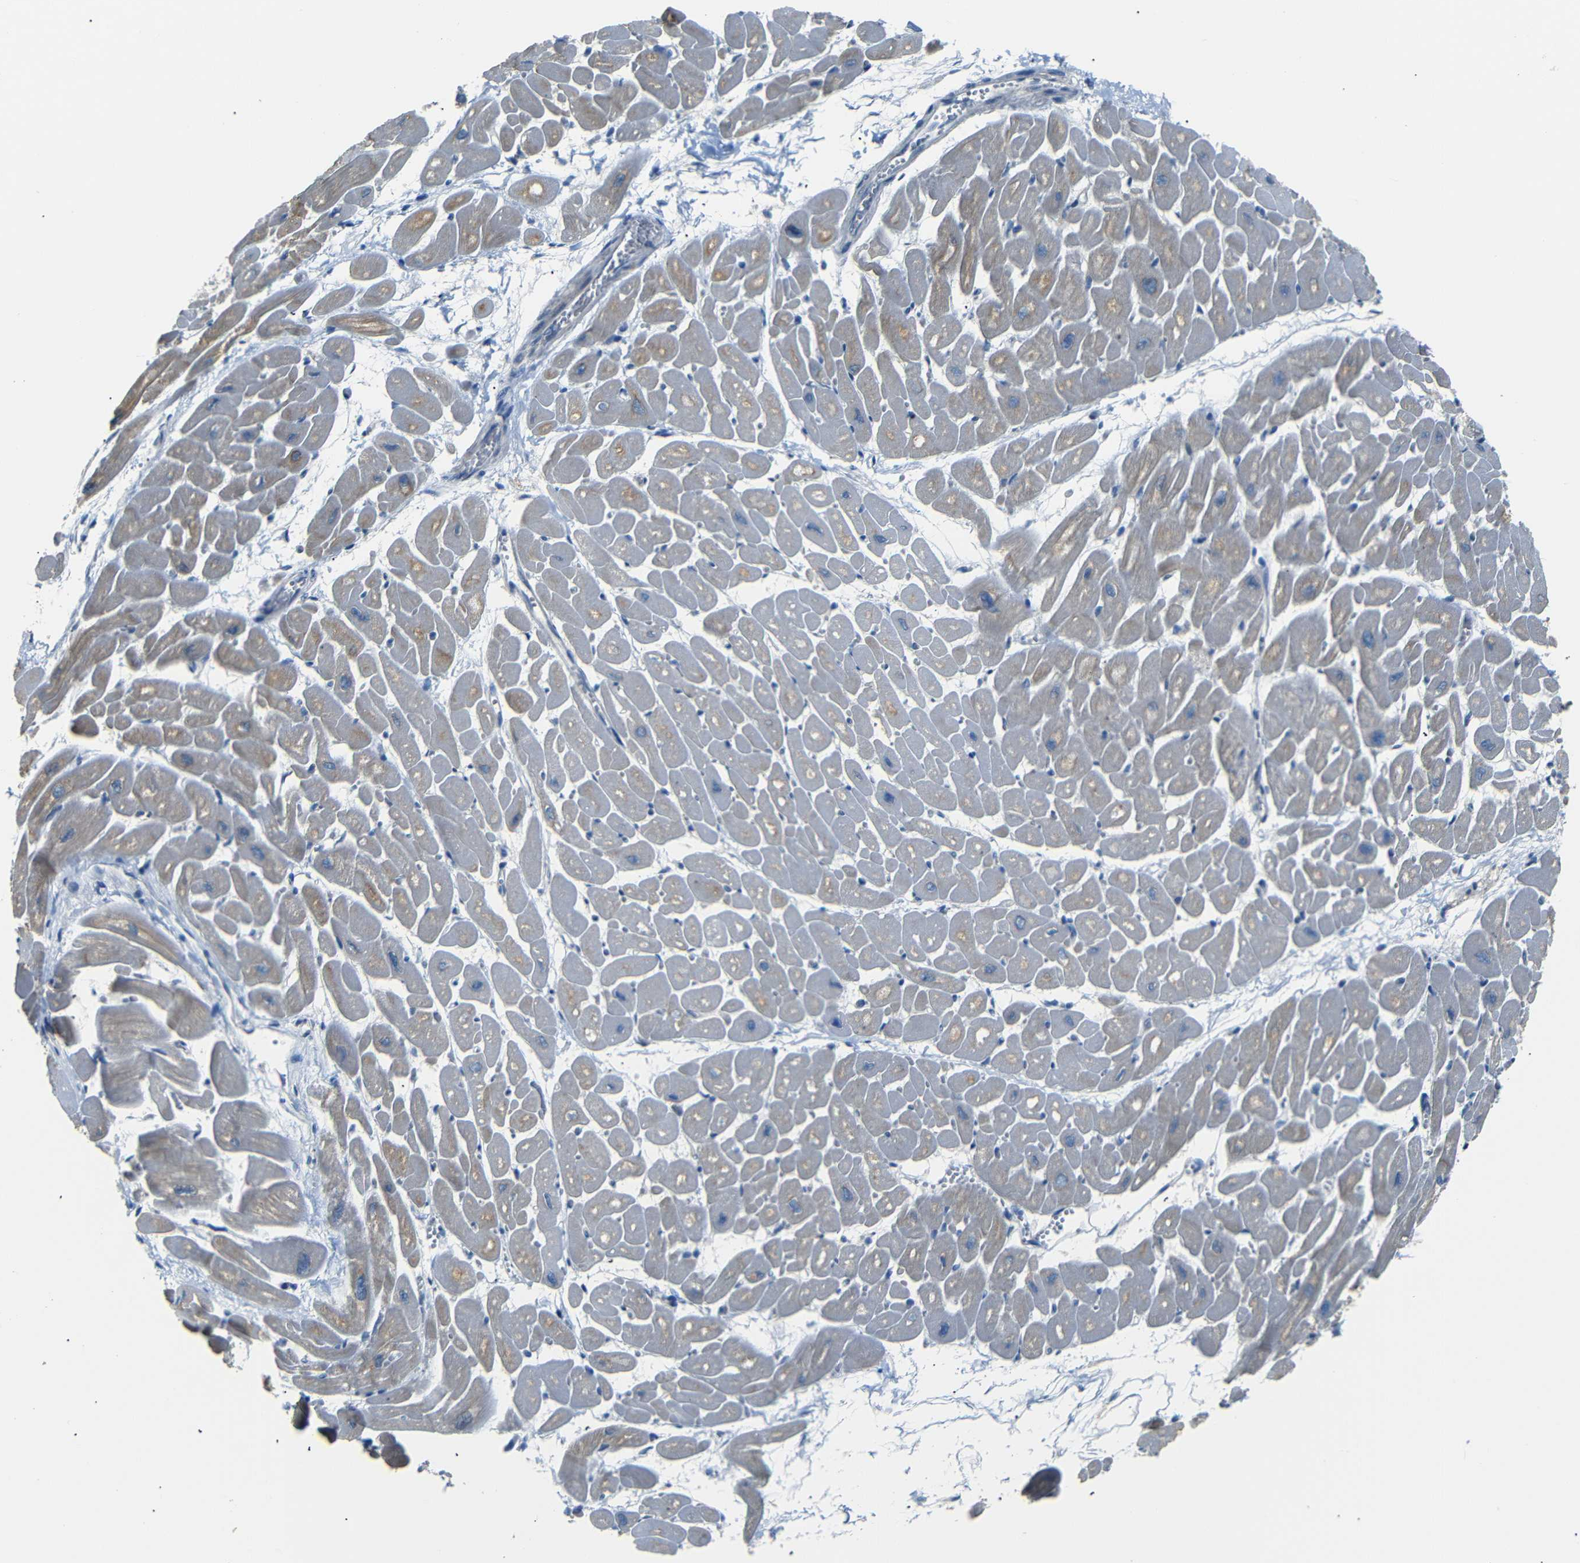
{"staining": {"intensity": "weak", "quantity": "25%-75%", "location": "cytoplasmic/membranous"}, "tissue": "heart muscle", "cell_type": "Cardiomyocytes", "image_type": "normal", "snomed": [{"axis": "morphology", "description": "Normal tissue, NOS"}, {"axis": "topography", "description": "Heart"}], "caption": "IHC staining of normal heart muscle, which reveals low levels of weak cytoplasmic/membranous staining in about 25%-75% of cardiomyocytes indicating weak cytoplasmic/membranous protein positivity. The staining was performed using DAB (brown) for protein detection and nuclei were counterstained in hematoxylin (blue).", "gene": "SFN", "patient": {"sex": "male", "age": 45}}